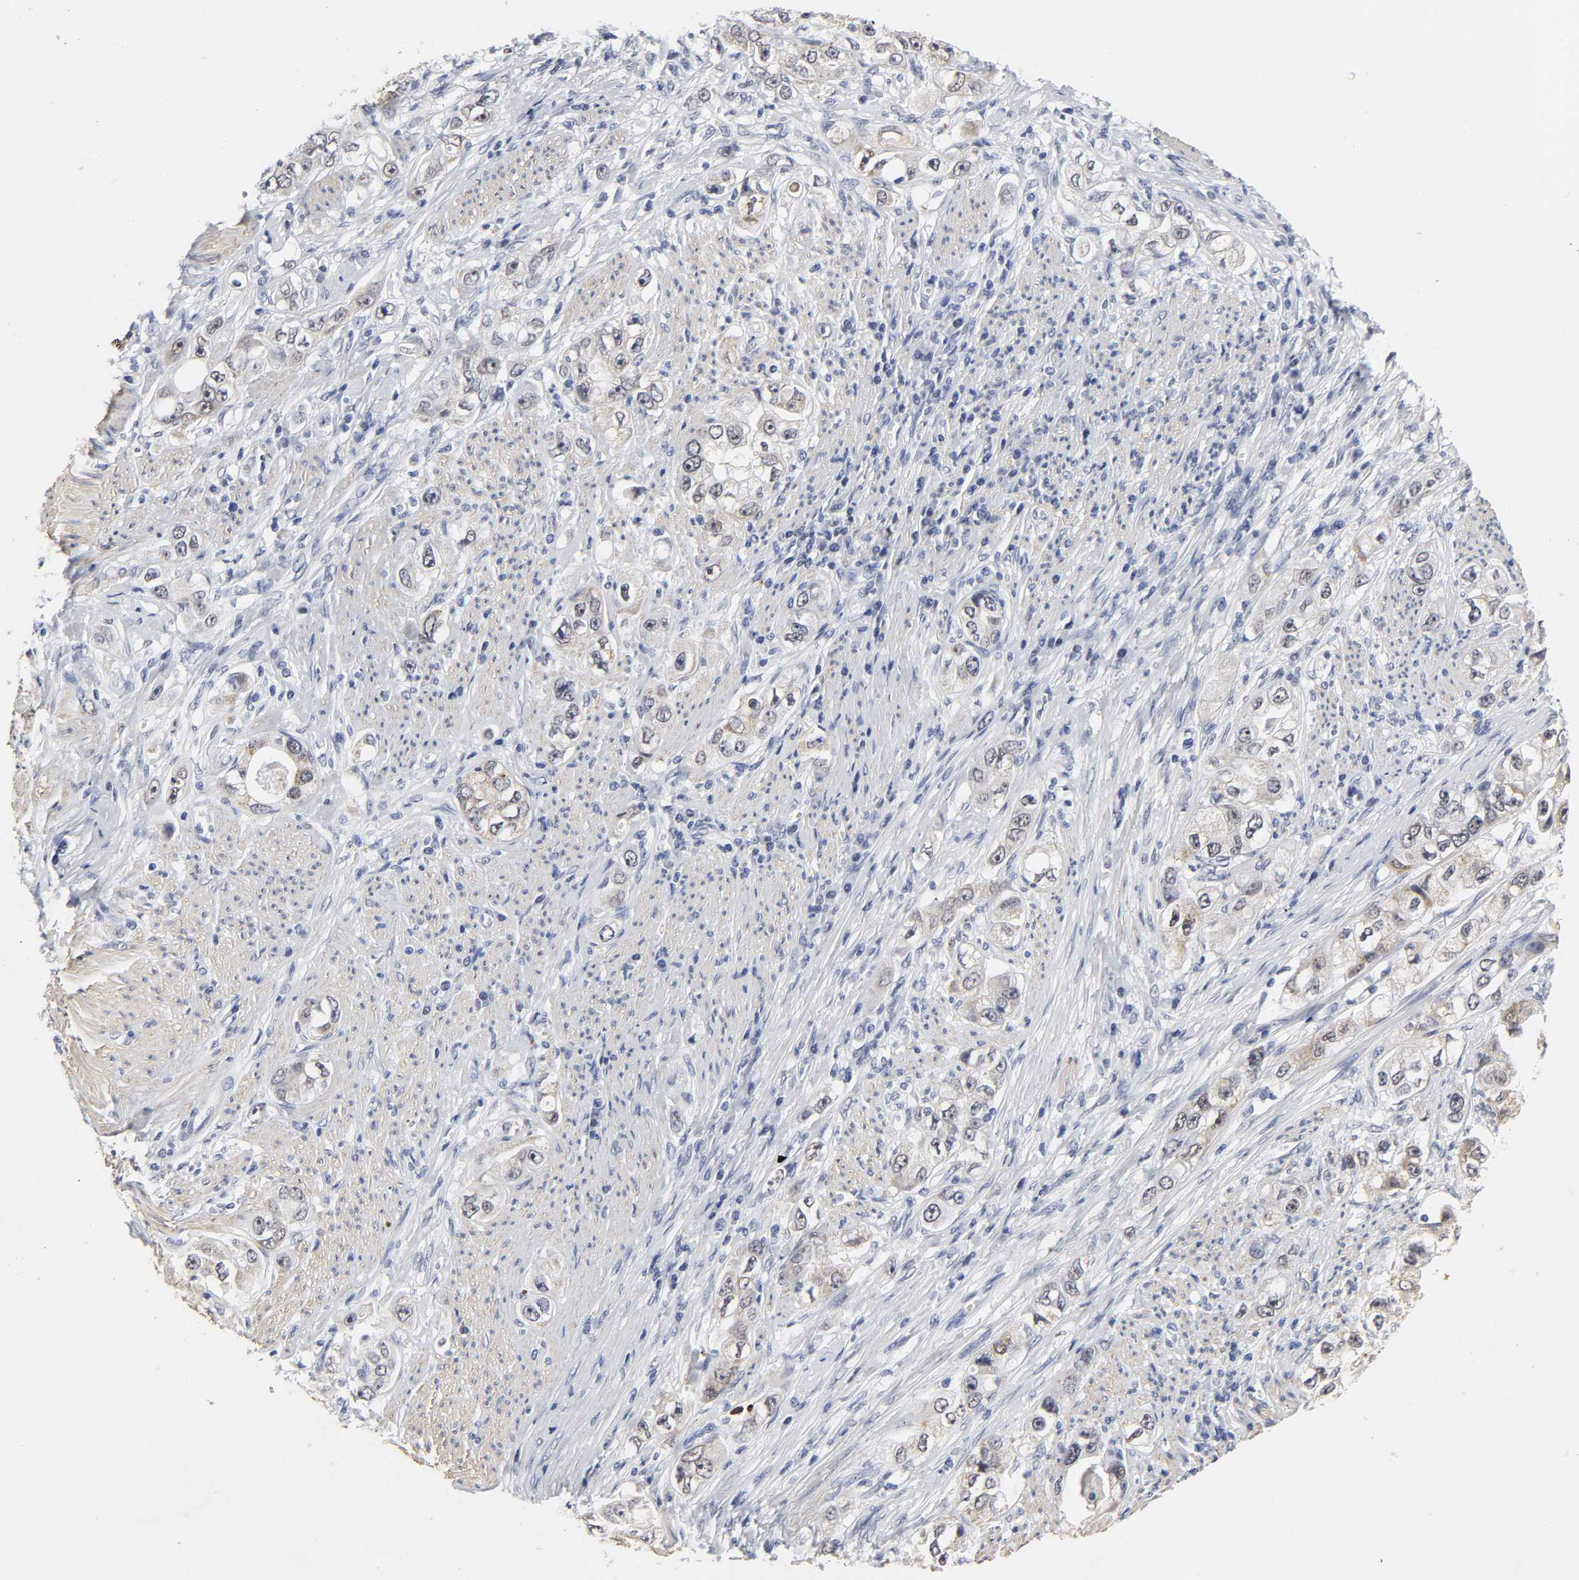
{"staining": {"intensity": "moderate", "quantity": ">75%", "location": "cytoplasmic/membranous"}, "tissue": "stomach cancer", "cell_type": "Tumor cells", "image_type": "cancer", "snomed": [{"axis": "morphology", "description": "Adenocarcinoma, NOS"}, {"axis": "topography", "description": "Stomach, lower"}], "caption": "IHC of stomach cancer (adenocarcinoma) reveals medium levels of moderate cytoplasmic/membranous staining in approximately >75% of tumor cells. (IHC, brightfield microscopy, high magnification).", "gene": "GRHL2", "patient": {"sex": "female", "age": 93}}